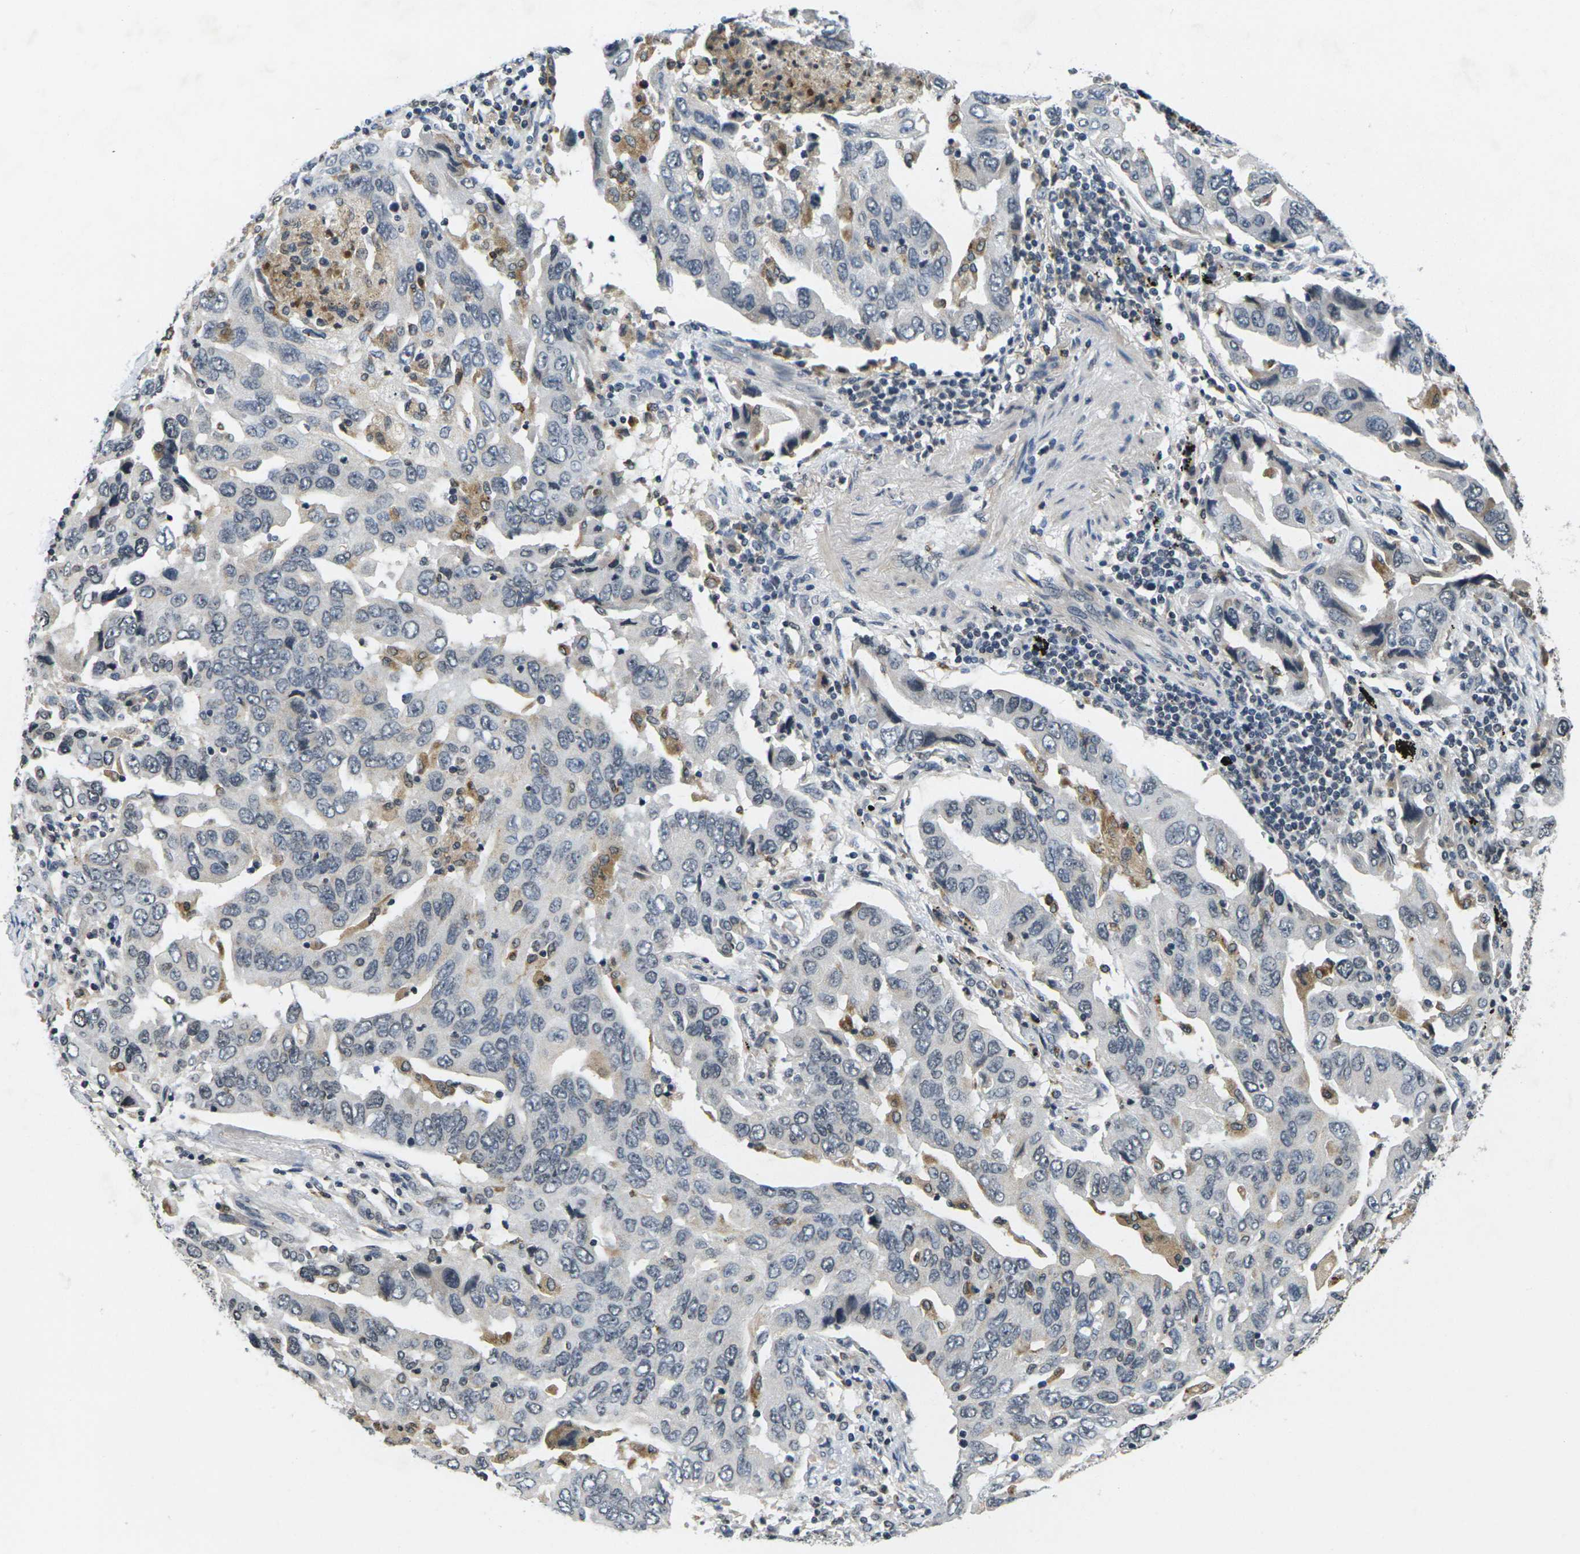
{"staining": {"intensity": "negative", "quantity": "none", "location": "none"}, "tissue": "lung cancer", "cell_type": "Tumor cells", "image_type": "cancer", "snomed": [{"axis": "morphology", "description": "Adenocarcinoma, NOS"}, {"axis": "topography", "description": "Lung"}], "caption": "High magnification brightfield microscopy of adenocarcinoma (lung) stained with DAB (brown) and counterstained with hematoxylin (blue): tumor cells show no significant positivity.", "gene": "C1QC", "patient": {"sex": "female", "age": 65}}